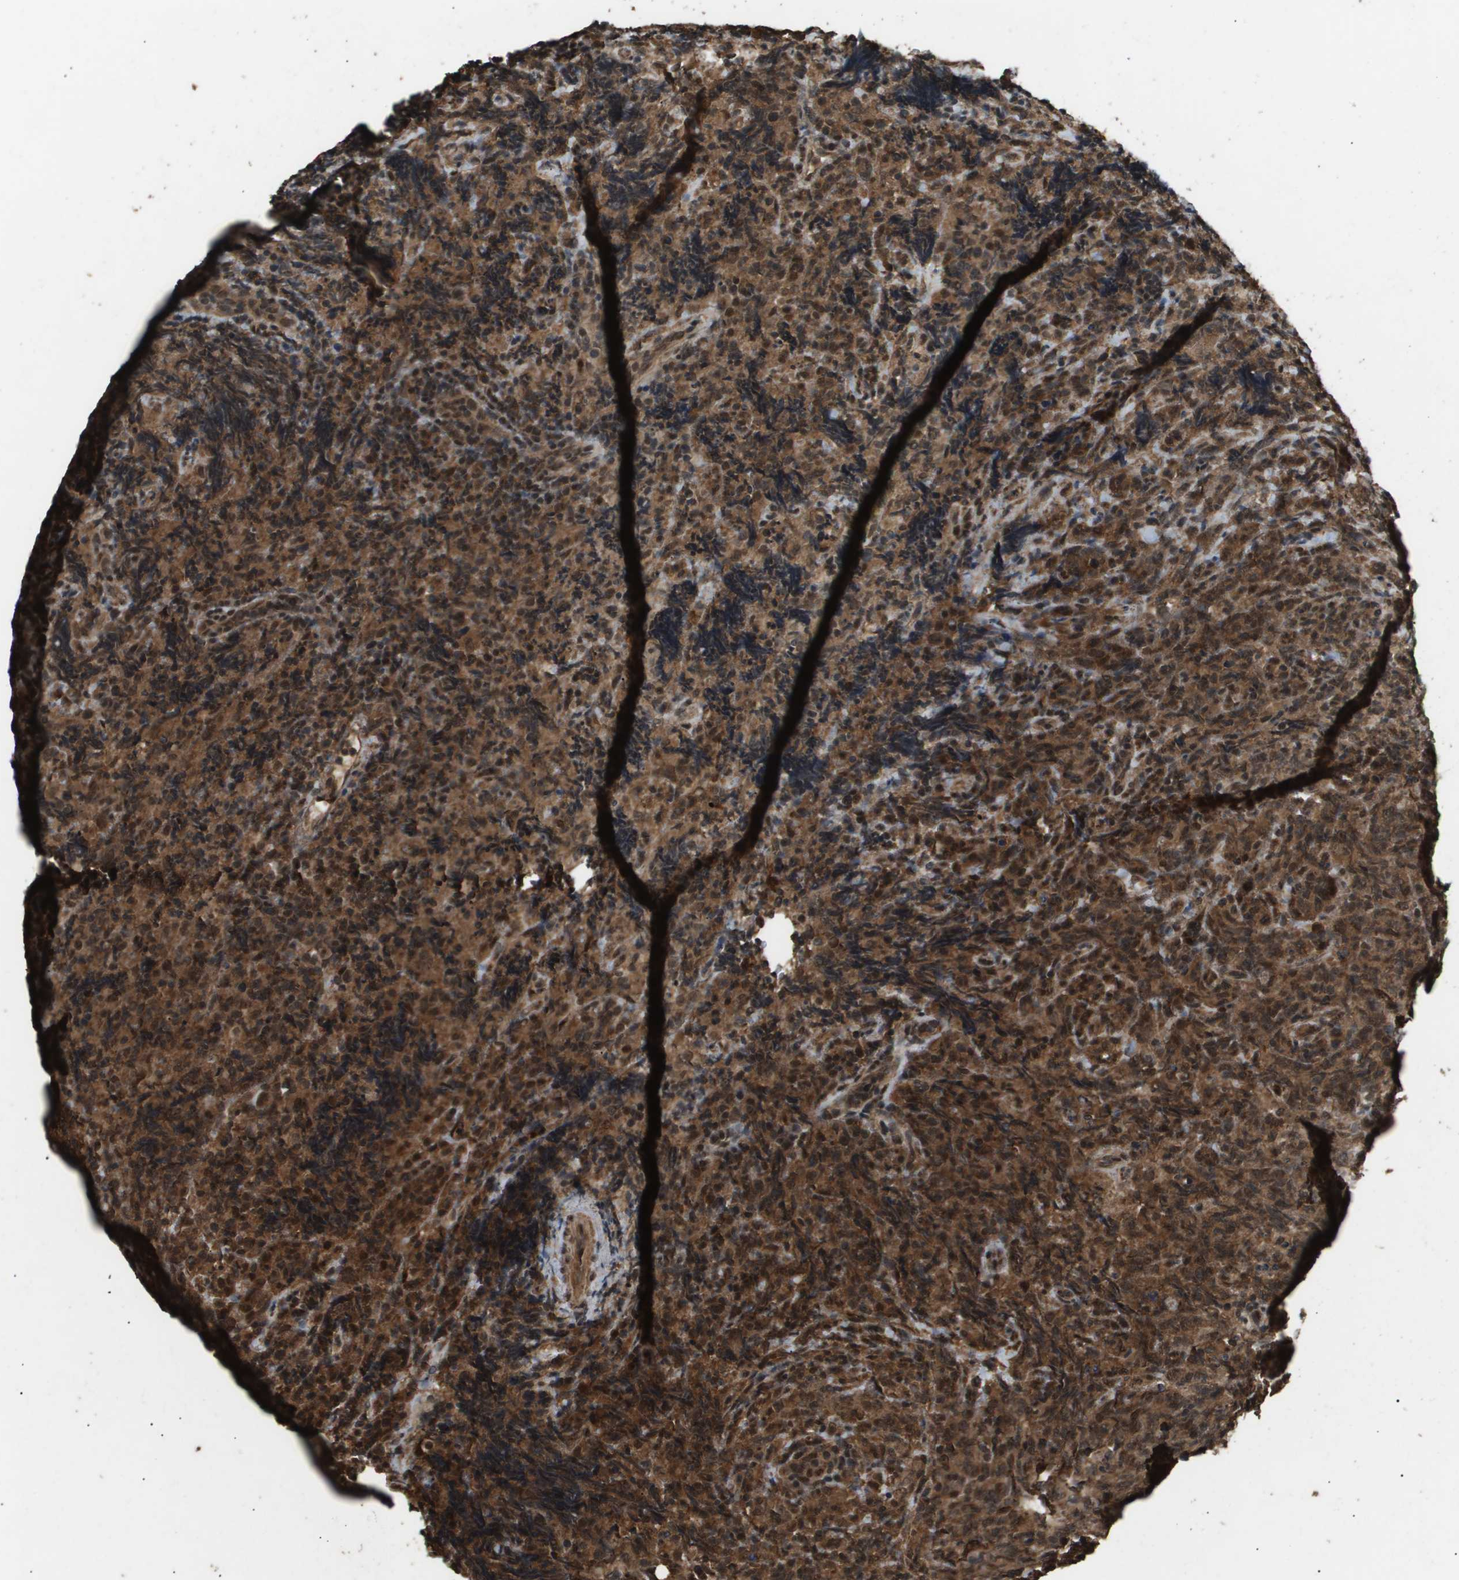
{"staining": {"intensity": "moderate", "quantity": ">75%", "location": "cytoplasmic/membranous,nuclear"}, "tissue": "lymphoma", "cell_type": "Tumor cells", "image_type": "cancer", "snomed": [{"axis": "morphology", "description": "Malignant lymphoma, non-Hodgkin's type, High grade"}, {"axis": "topography", "description": "Tonsil"}], "caption": "Brown immunohistochemical staining in human lymphoma displays moderate cytoplasmic/membranous and nuclear positivity in about >75% of tumor cells.", "gene": "ING1", "patient": {"sex": "female", "age": 36}}